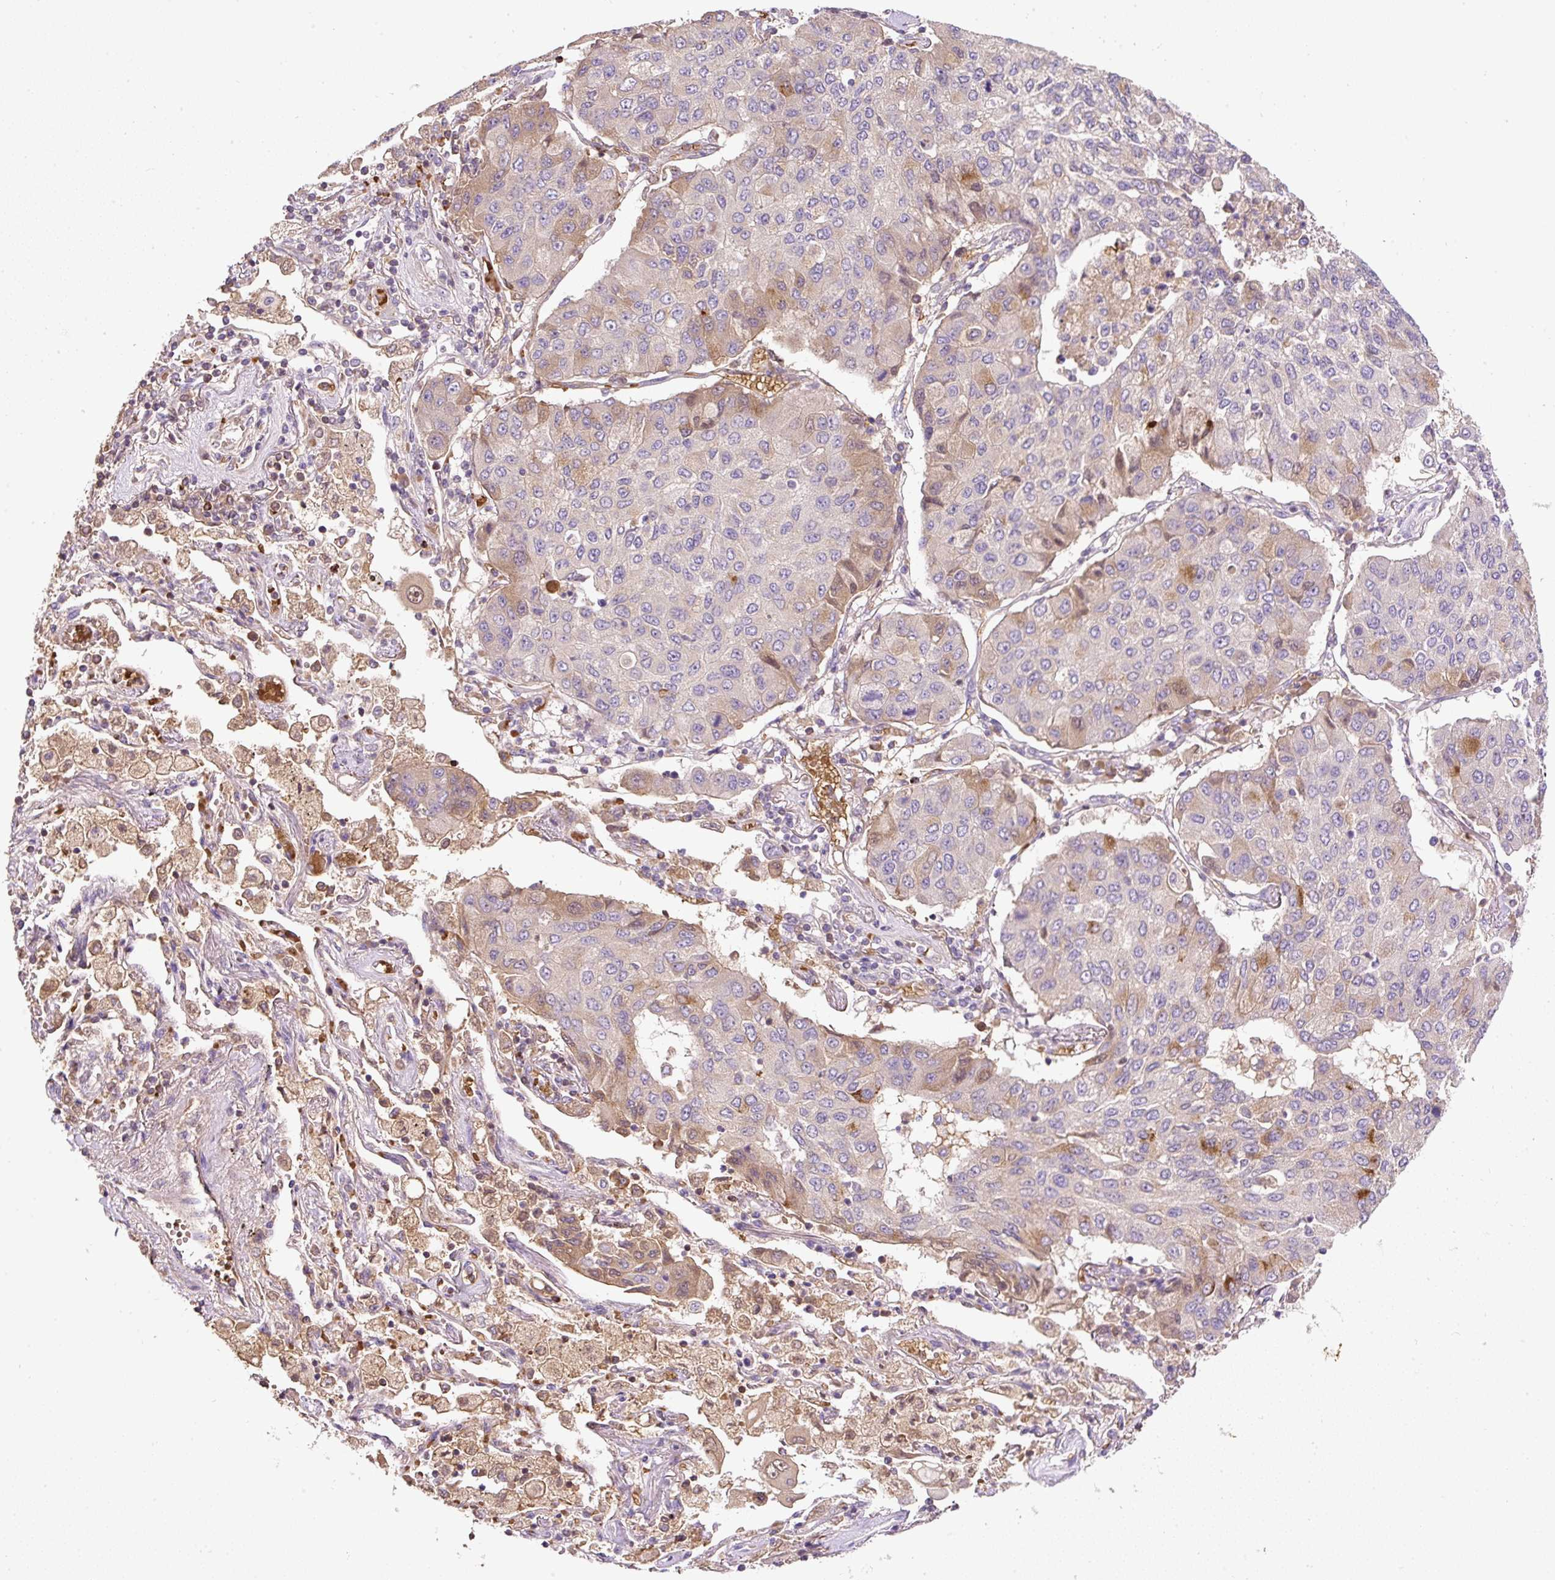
{"staining": {"intensity": "weak", "quantity": "<25%", "location": "cytoplasmic/membranous"}, "tissue": "lung cancer", "cell_type": "Tumor cells", "image_type": "cancer", "snomed": [{"axis": "morphology", "description": "Squamous cell carcinoma, NOS"}, {"axis": "topography", "description": "Lung"}], "caption": "Immunohistochemistry (IHC) image of human lung cancer stained for a protein (brown), which displays no positivity in tumor cells.", "gene": "CXCL13", "patient": {"sex": "male", "age": 74}}